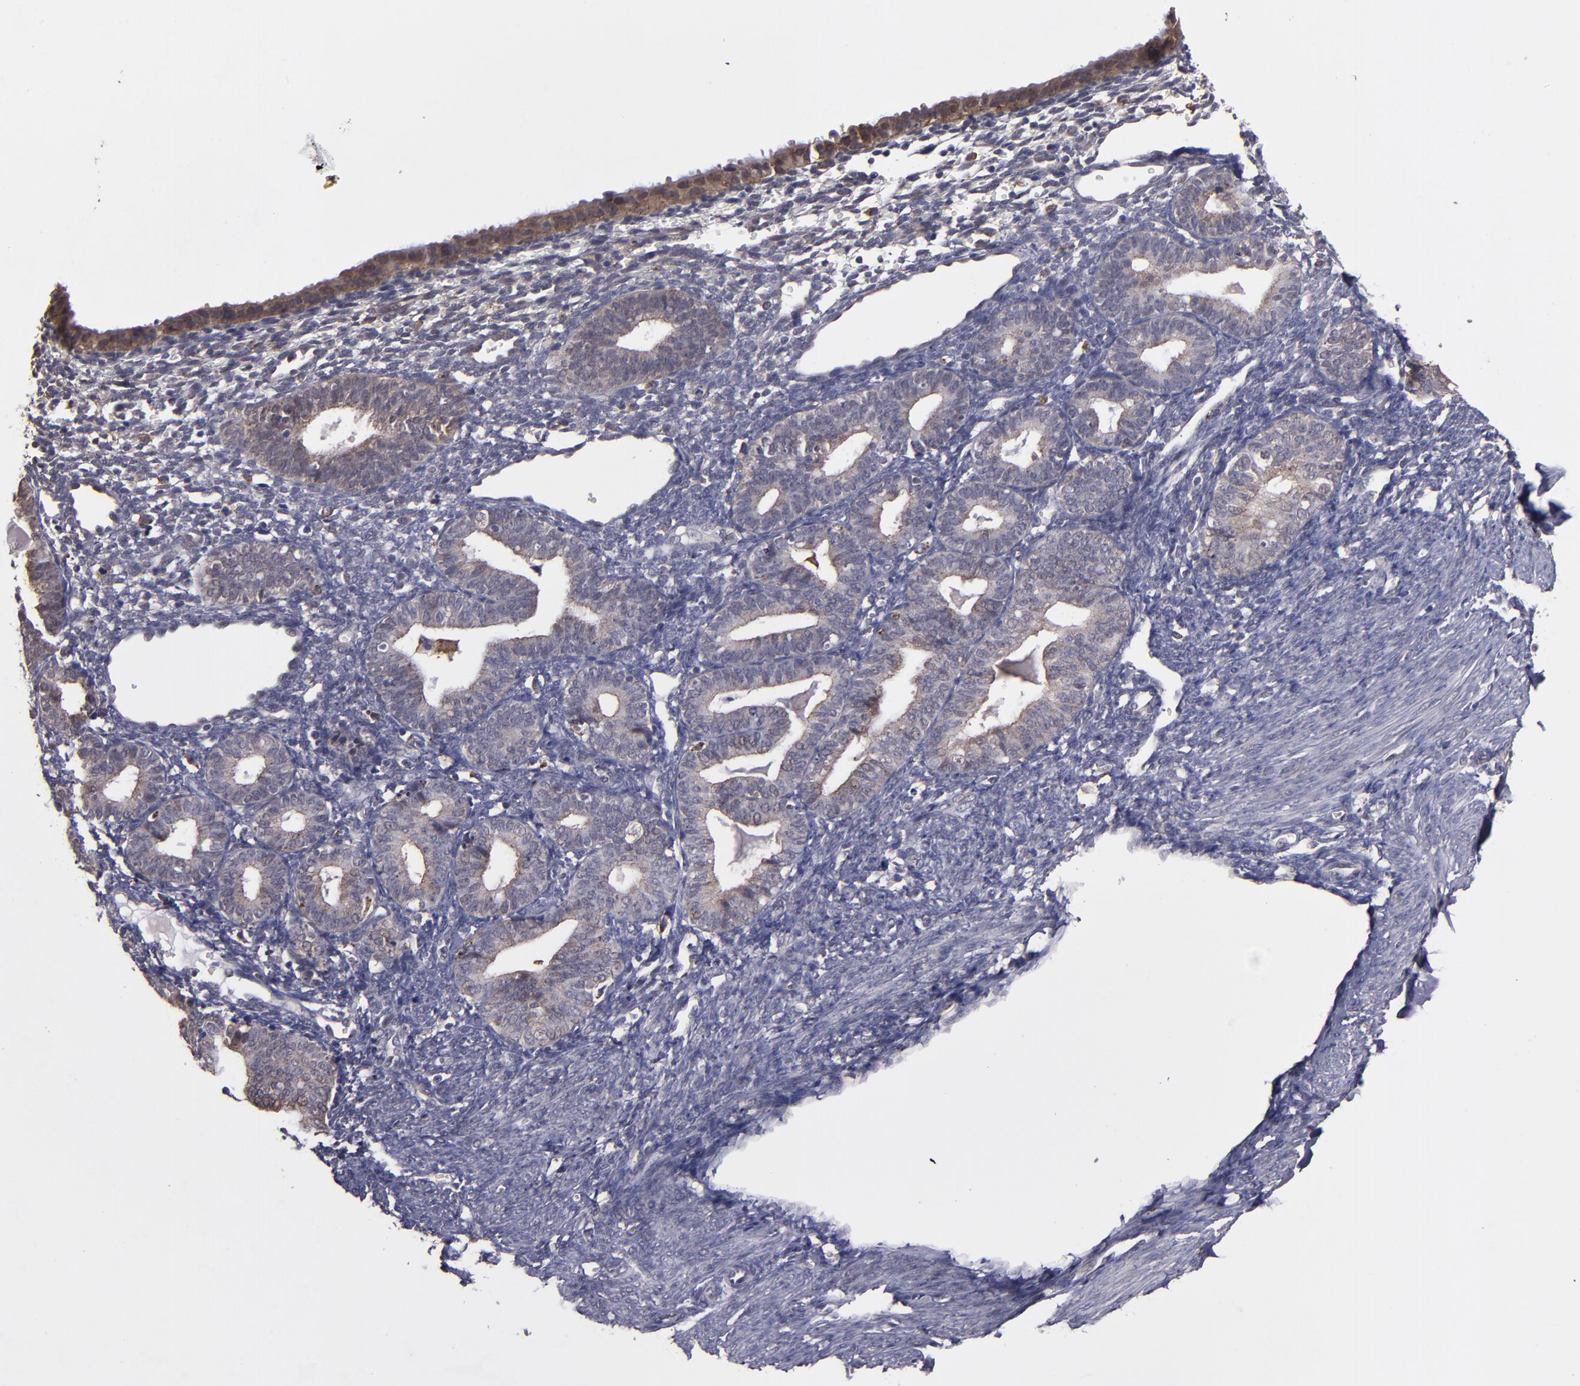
{"staining": {"intensity": "weak", "quantity": "<25%", "location": "cytoplasmic/membranous"}, "tissue": "endometrium", "cell_type": "Cells in endometrial stroma", "image_type": "normal", "snomed": [{"axis": "morphology", "description": "Normal tissue, NOS"}, {"axis": "topography", "description": "Endometrium"}], "caption": "Human endometrium stained for a protein using immunohistochemistry shows no positivity in cells in endometrial stroma.", "gene": "SIPA1L1", "patient": {"sex": "female", "age": 61}}